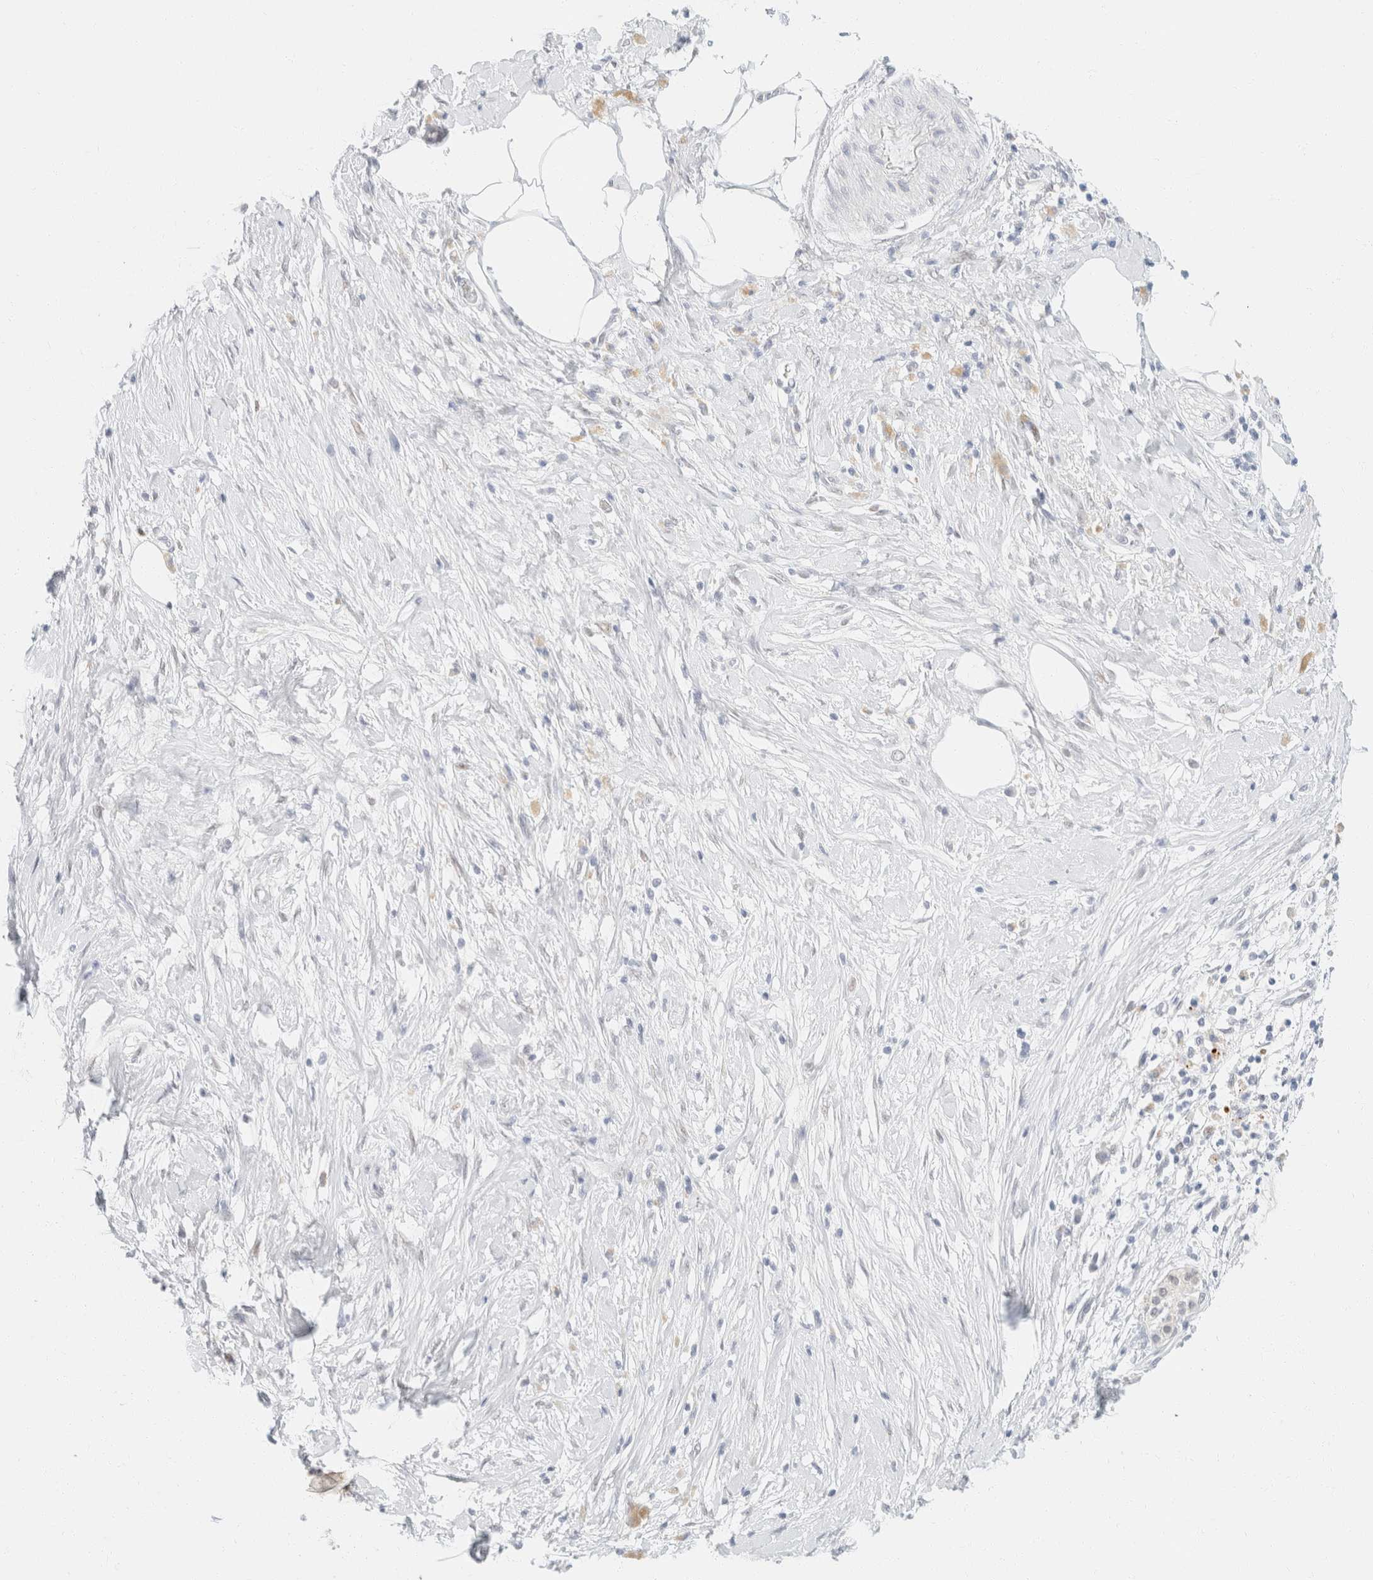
{"staining": {"intensity": "weak", "quantity": "<25%", "location": "cytoplasmic/membranous"}, "tissue": "pancreatic cancer", "cell_type": "Tumor cells", "image_type": "cancer", "snomed": [{"axis": "morphology", "description": "Adenocarcinoma, NOS"}, {"axis": "topography", "description": "Pancreas"}], "caption": "The photomicrograph displays no staining of tumor cells in pancreatic adenocarcinoma.", "gene": "KRT20", "patient": {"sex": "male", "age": 58}}